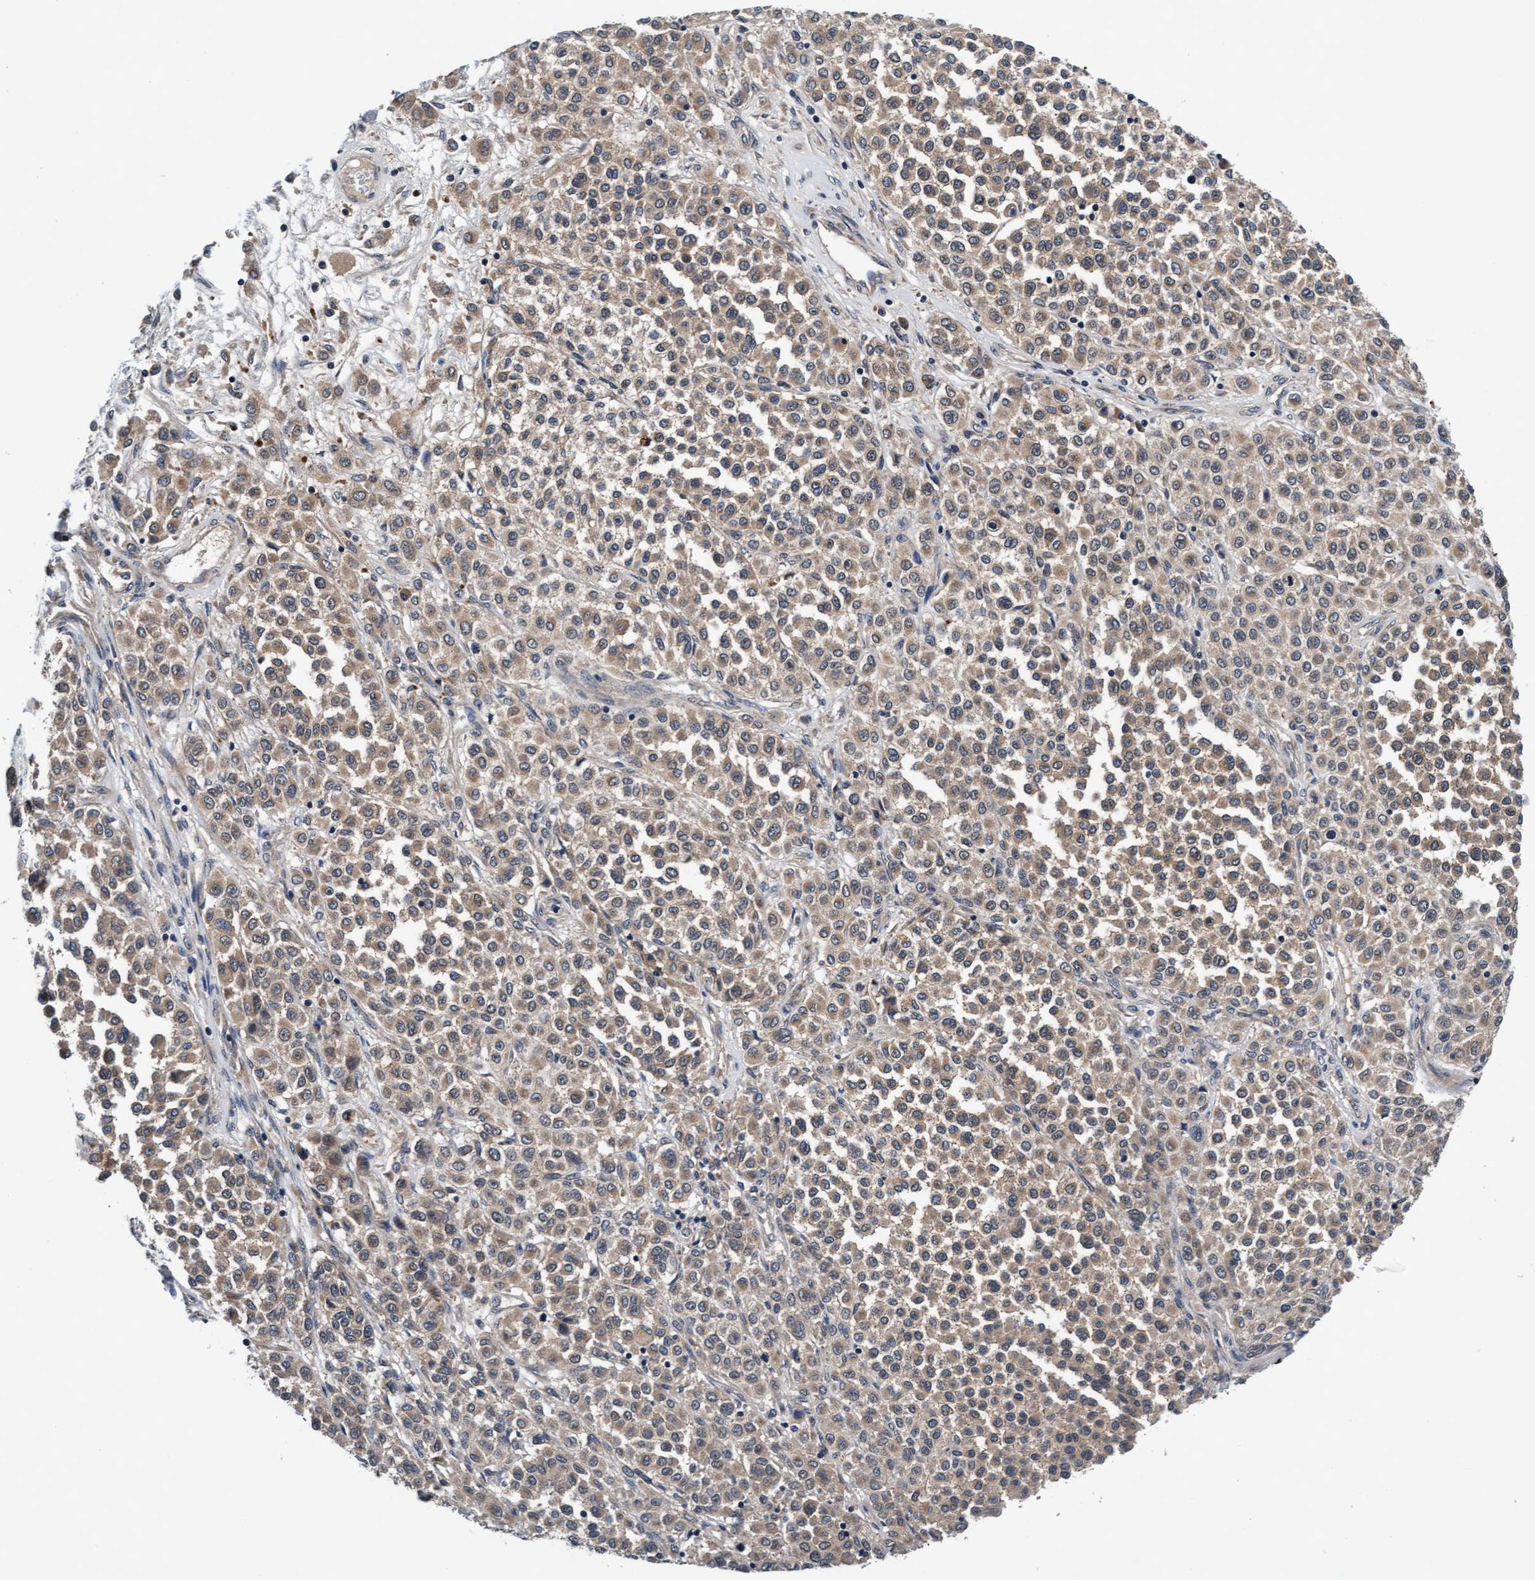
{"staining": {"intensity": "weak", "quantity": ">75%", "location": "cytoplasmic/membranous"}, "tissue": "melanoma", "cell_type": "Tumor cells", "image_type": "cancer", "snomed": [{"axis": "morphology", "description": "Malignant melanoma, Metastatic site"}, {"axis": "topography", "description": "Pancreas"}], "caption": "There is low levels of weak cytoplasmic/membranous positivity in tumor cells of melanoma, as demonstrated by immunohistochemical staining (brown color).", "gene": "EFCAB13", "patient": {"sex": "female", "age": 30}}